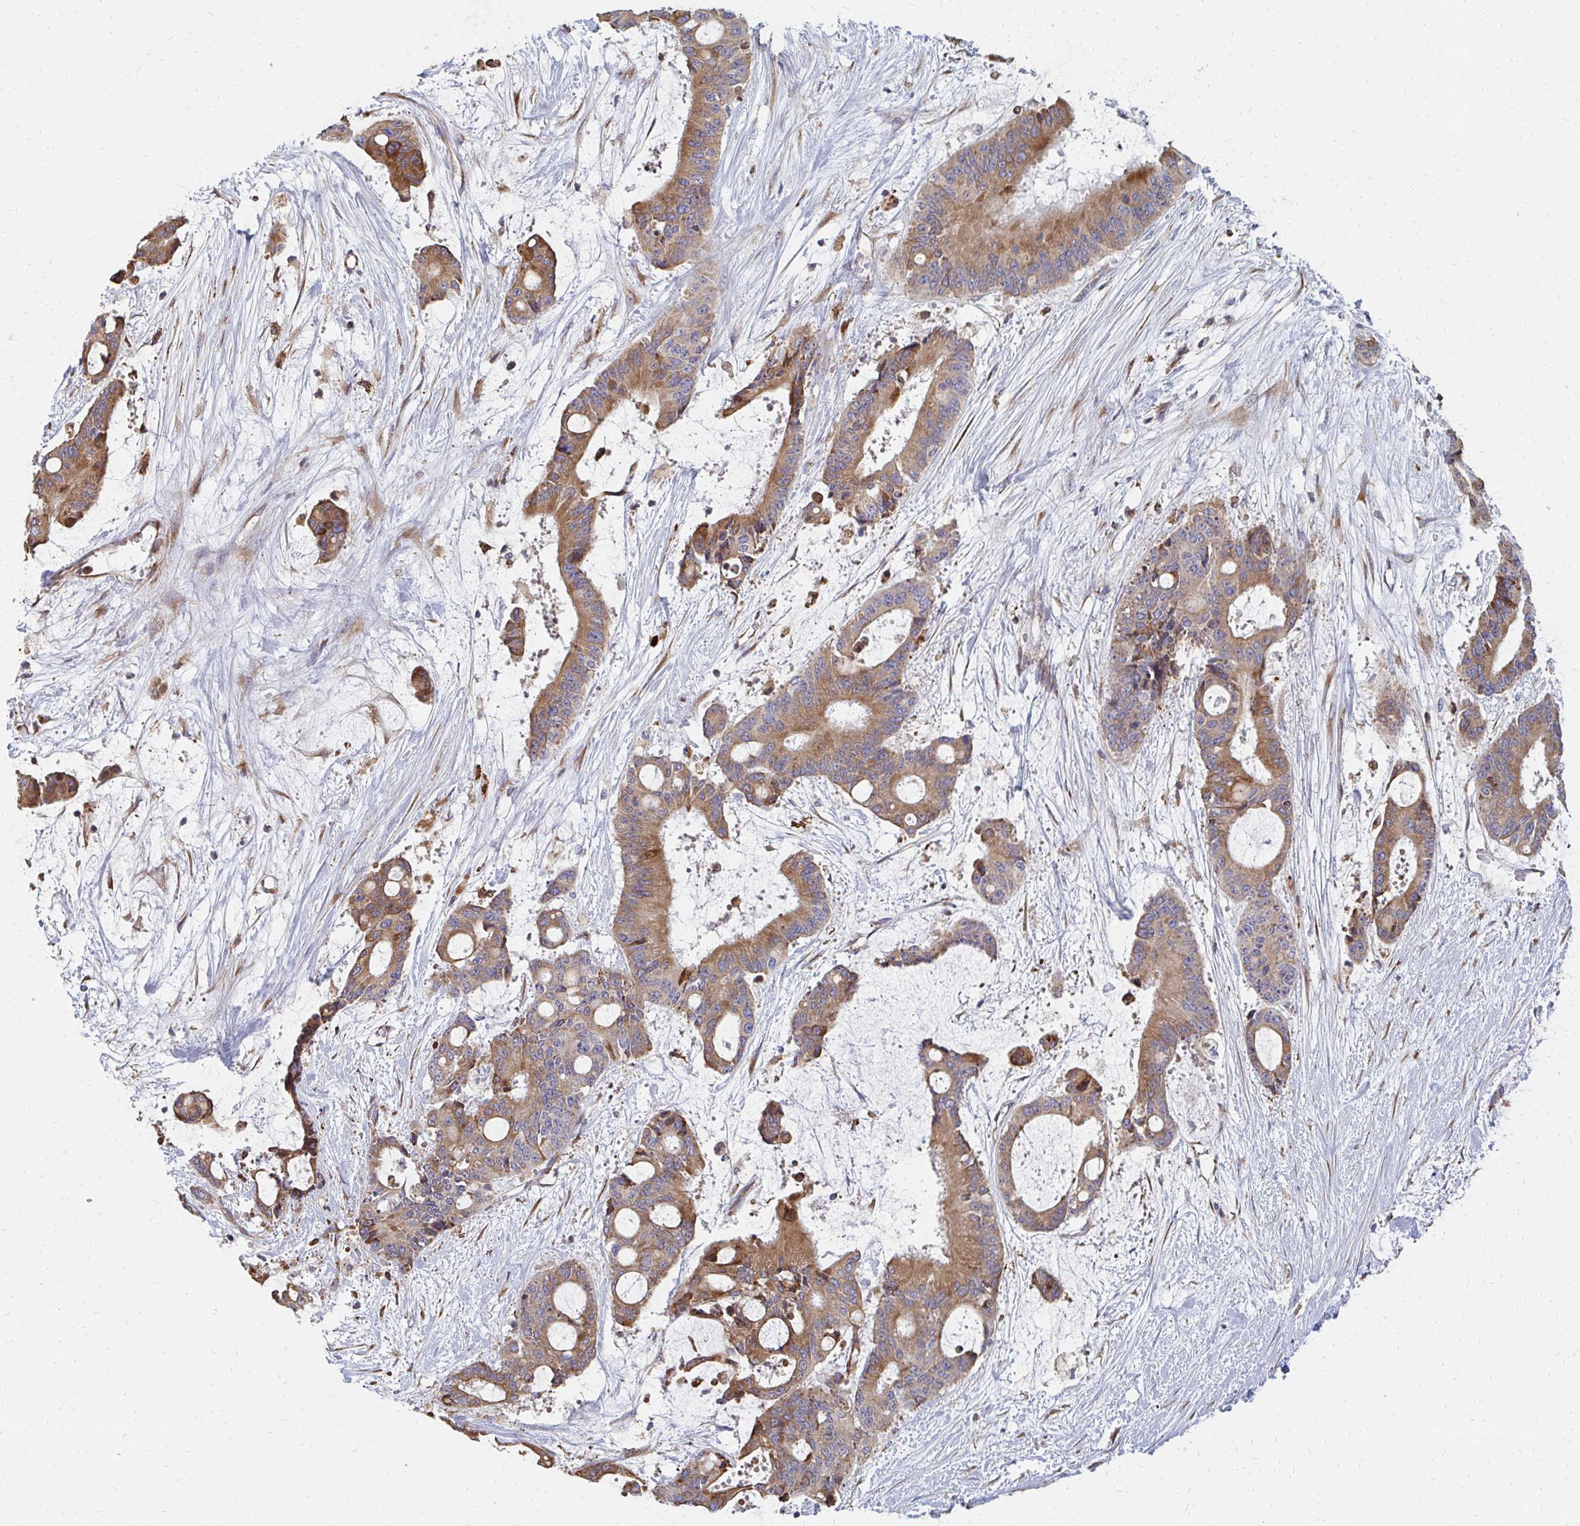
{"staining": {"intensity": "moderate", "quantity": ">75%", "location": "cytoplasmic/membranous"}, "tissue": "liver cancer", "cell_type": "Tumor cells", "image_type": "cancer", "snomed": [{"axis": "morphology", "description": "Normal tissue, NOS"}, {"axis": "morphology", "description": "Cholangiocarcinoma"}, {"axis": "topography", "description": "Liver"}, {"axis": "topography", "description": "Peripheral nerve tissue"}], "caption": "Immunohistochemistry photomicrograph of human liver cancer stained for a protein (brown), which shows medium levels of moderate cytoplasmic/membranous positivity in approximately >75% of tumor cells.", "gene": "PPP1R13L", "patient": {"sex": "female", "age": 73}}